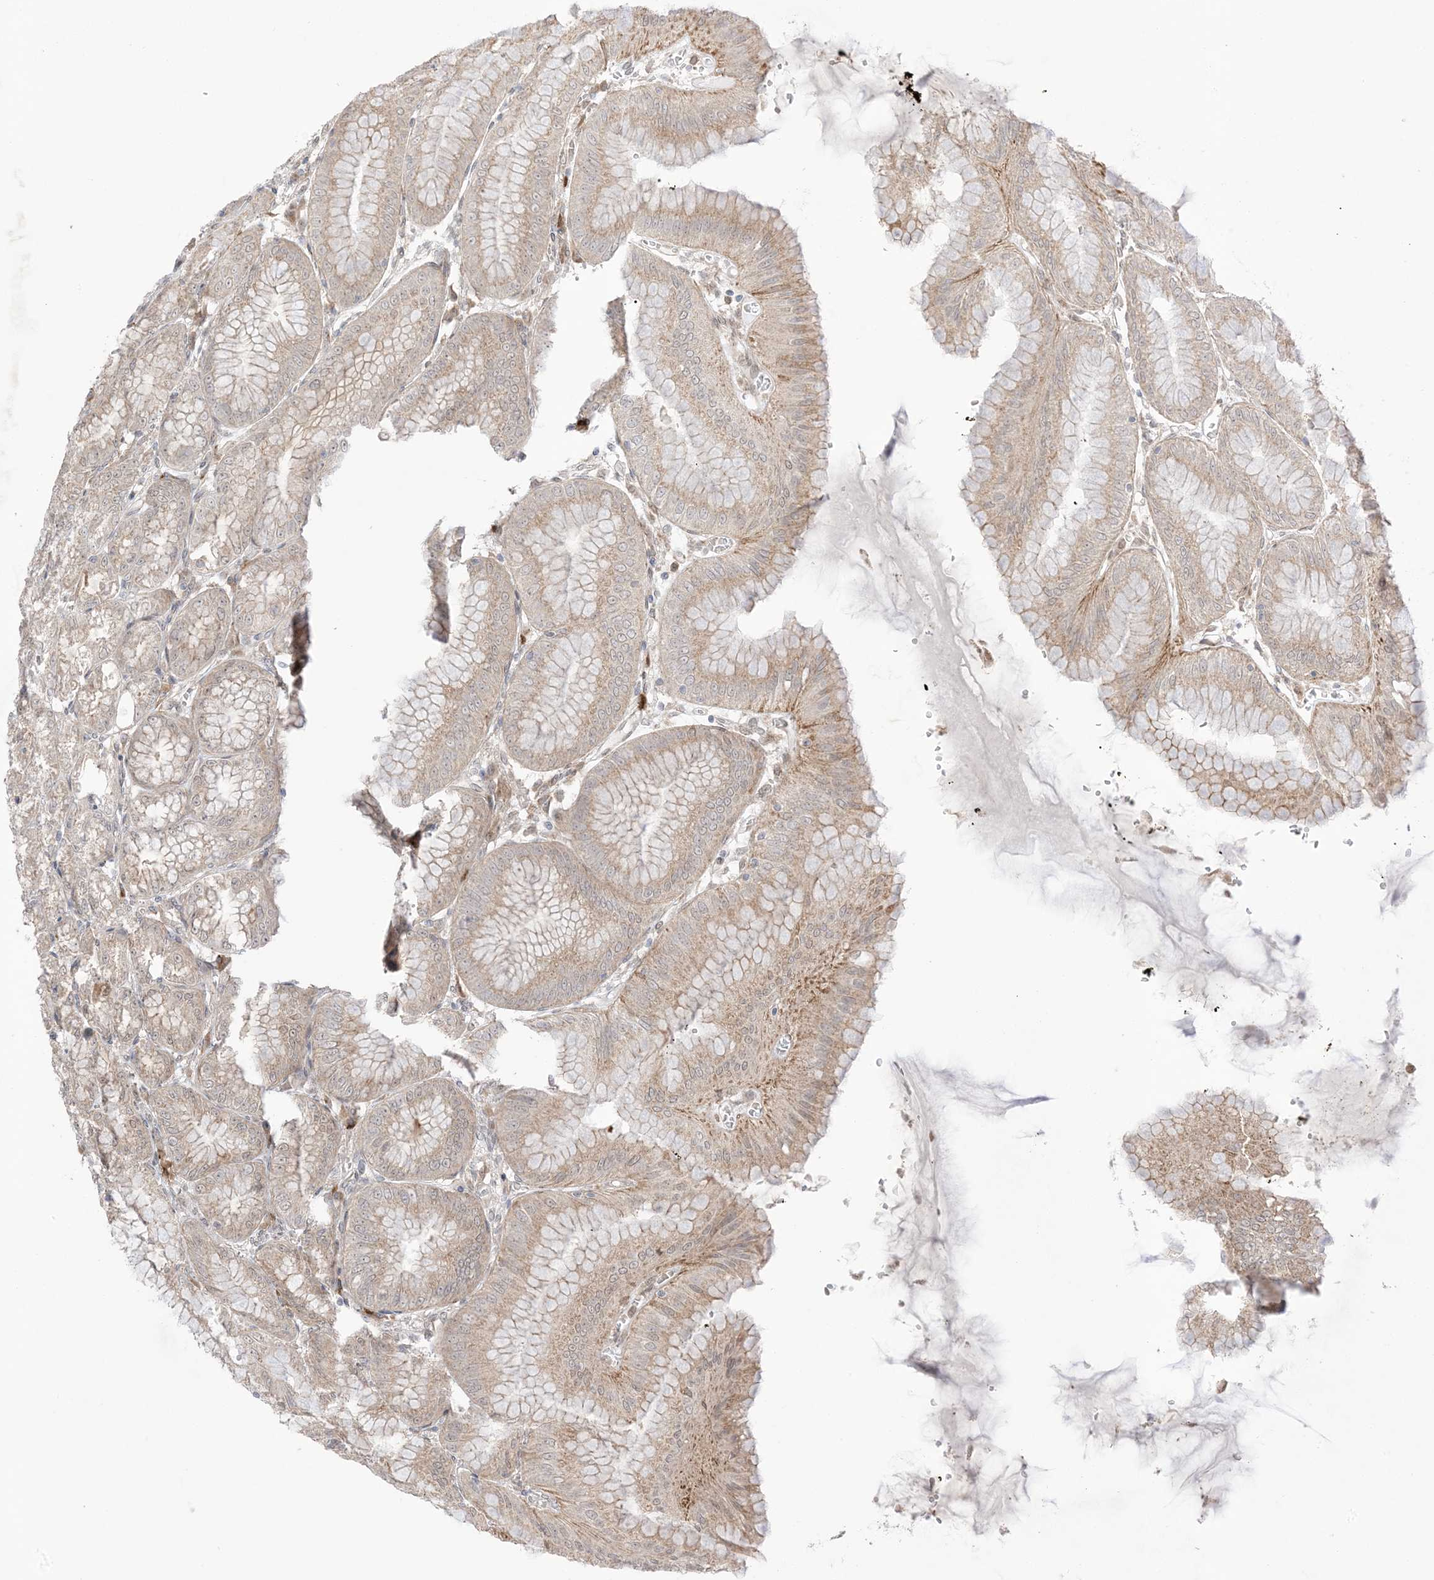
{"staining": {"intensity": "weak", "quantity": ">75%", "location": "cytoplasmic/membranous"}, "tissue": "stomach", "cell_type": "Glandular cells", "image_type": "normal", "snomed": [{"axis": "morphology", "description": "Normal tissue, NOS"}, {"axis": "topography", "description": "Stomach, lower"}], "caption": "Glandular cells exhibit weak cytoplasmic/membranous expression in about >75% of cells in benign stomach. The protein of interest is stained brown, and the nuclei are stained in blue (DAB IHC with brightfield microscopy, high magnification).", "gene": "UBE2E2", "patient": {"sex": "male", "age": 71}}